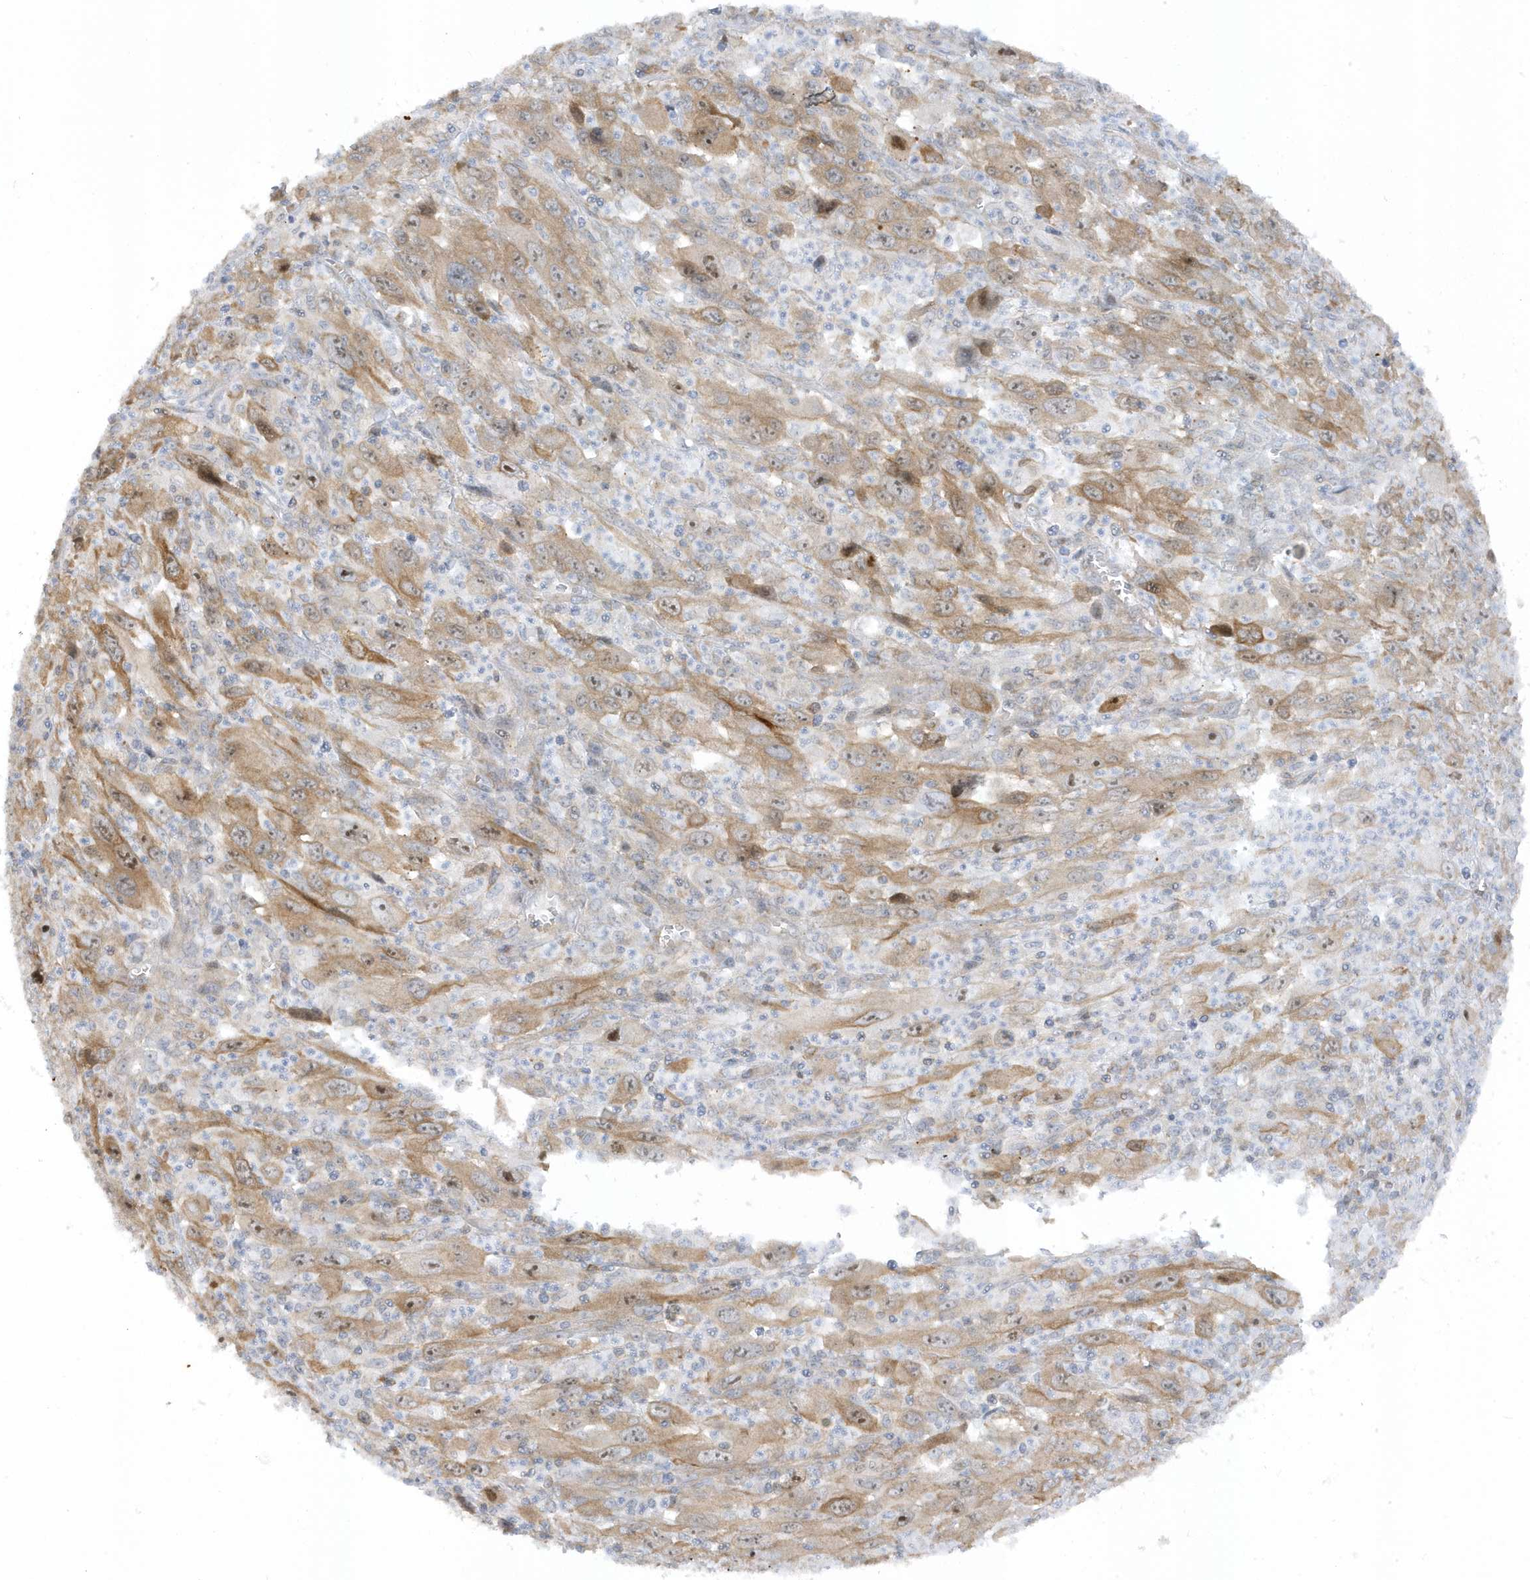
{"staining": {"intensity": "moderate", "quantity": ">75%", "location": "cytoplasmic/membranous,nuclear"}, "tissue": "melanoma", "cell_type": "Tumor cells", "image_type": "cancer", "snomed": [{"axis": "morphology", "description": "Malignant melanoma, Metastatic site"}, {"axis": "topography", "description": "Skin"}], "caption": "Human malignant melanoma (metastatic site) stained with a brown dye displays moderate cytoplasmic/membranous and nuclear positive expression in about >75% of tumor cells.", "gene": "MAP7D3", "patient": {"sex": "female", "age": 56}}